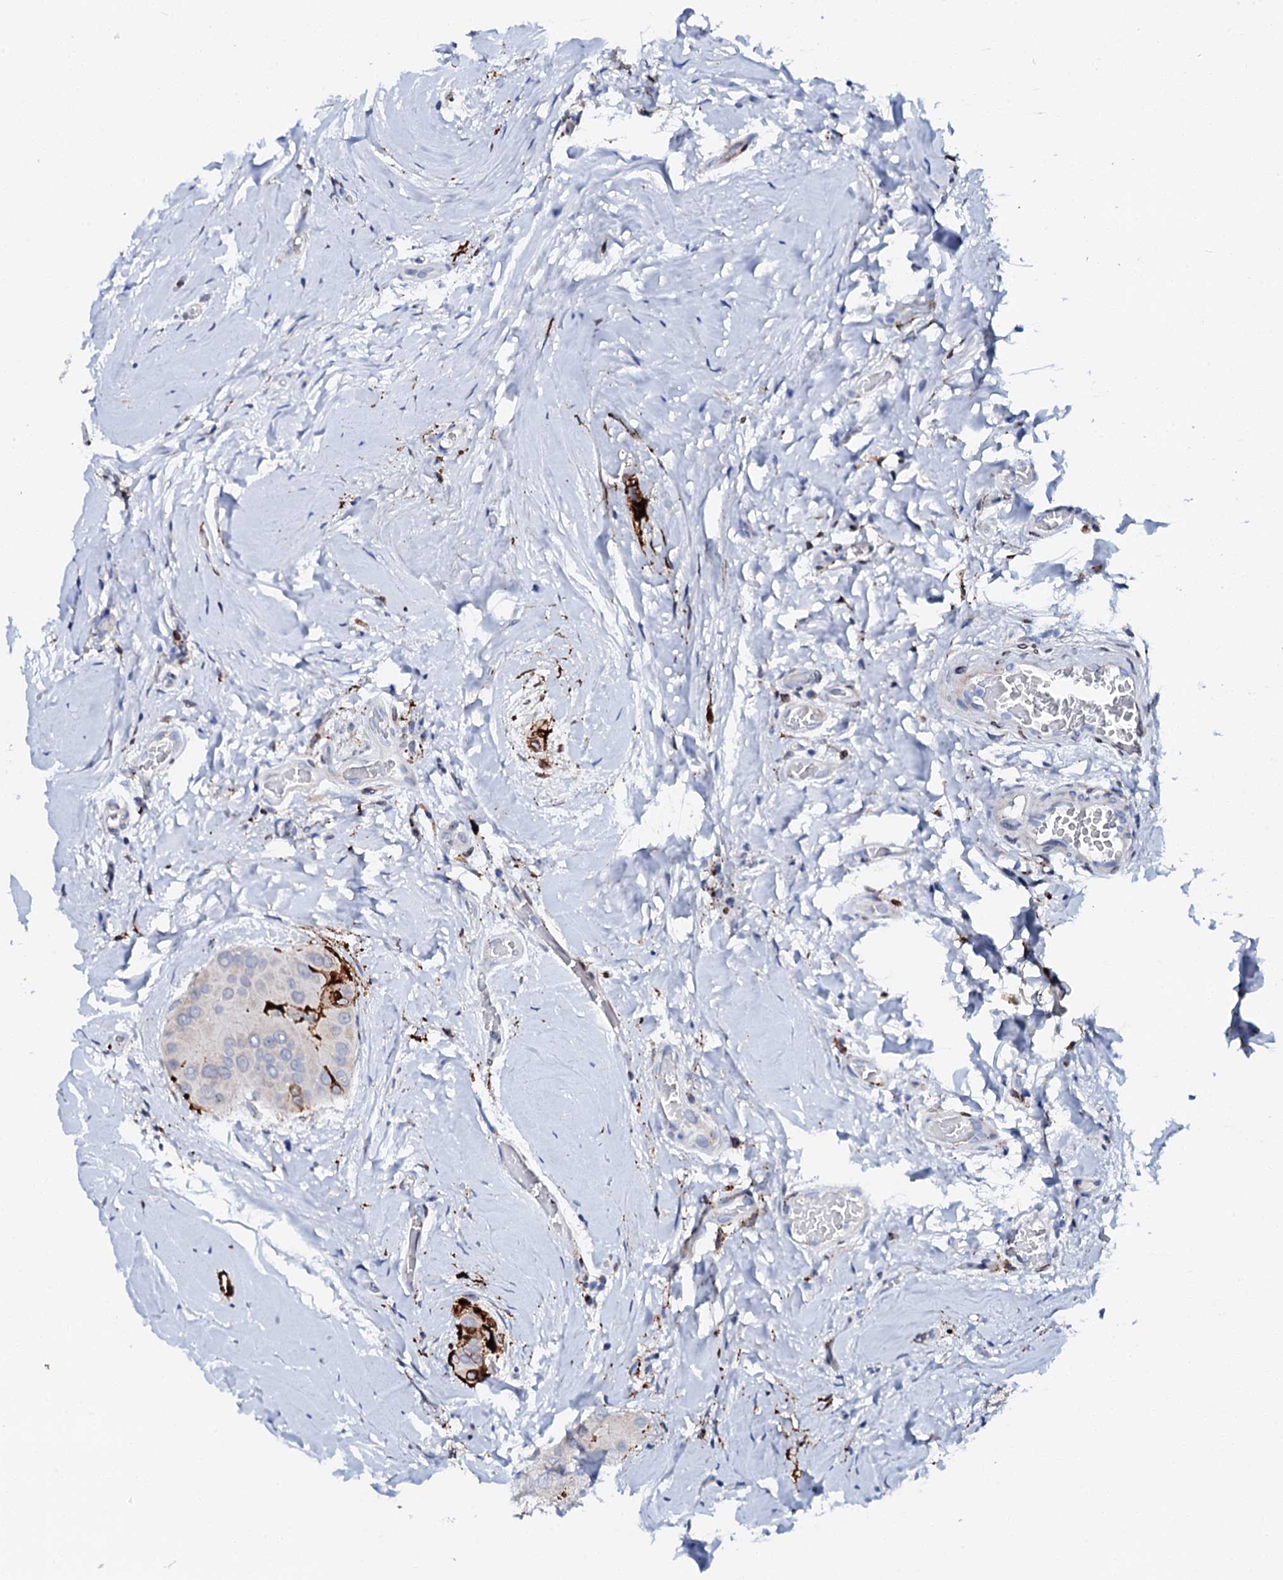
{"staining": {"intensity": "moderate", "quantity": "<25%", "location": "cytoplasmic/membranous"}, "tissue": "thyroid cancer", "cell_type": "Tumor cells", "image_type": "cancer", "snomed": [{"axis": "morphology", "description": "Papillary adenocarcinoma, NOS"}, {"axis": "topography", "description": "Thyroid gland"}], "caption": "Human thyroid cancer stained with a protein marker shows moderate staining in tumor cells.", "gene": "MED13L", "patient": {"sex": "male", "age": 33}}